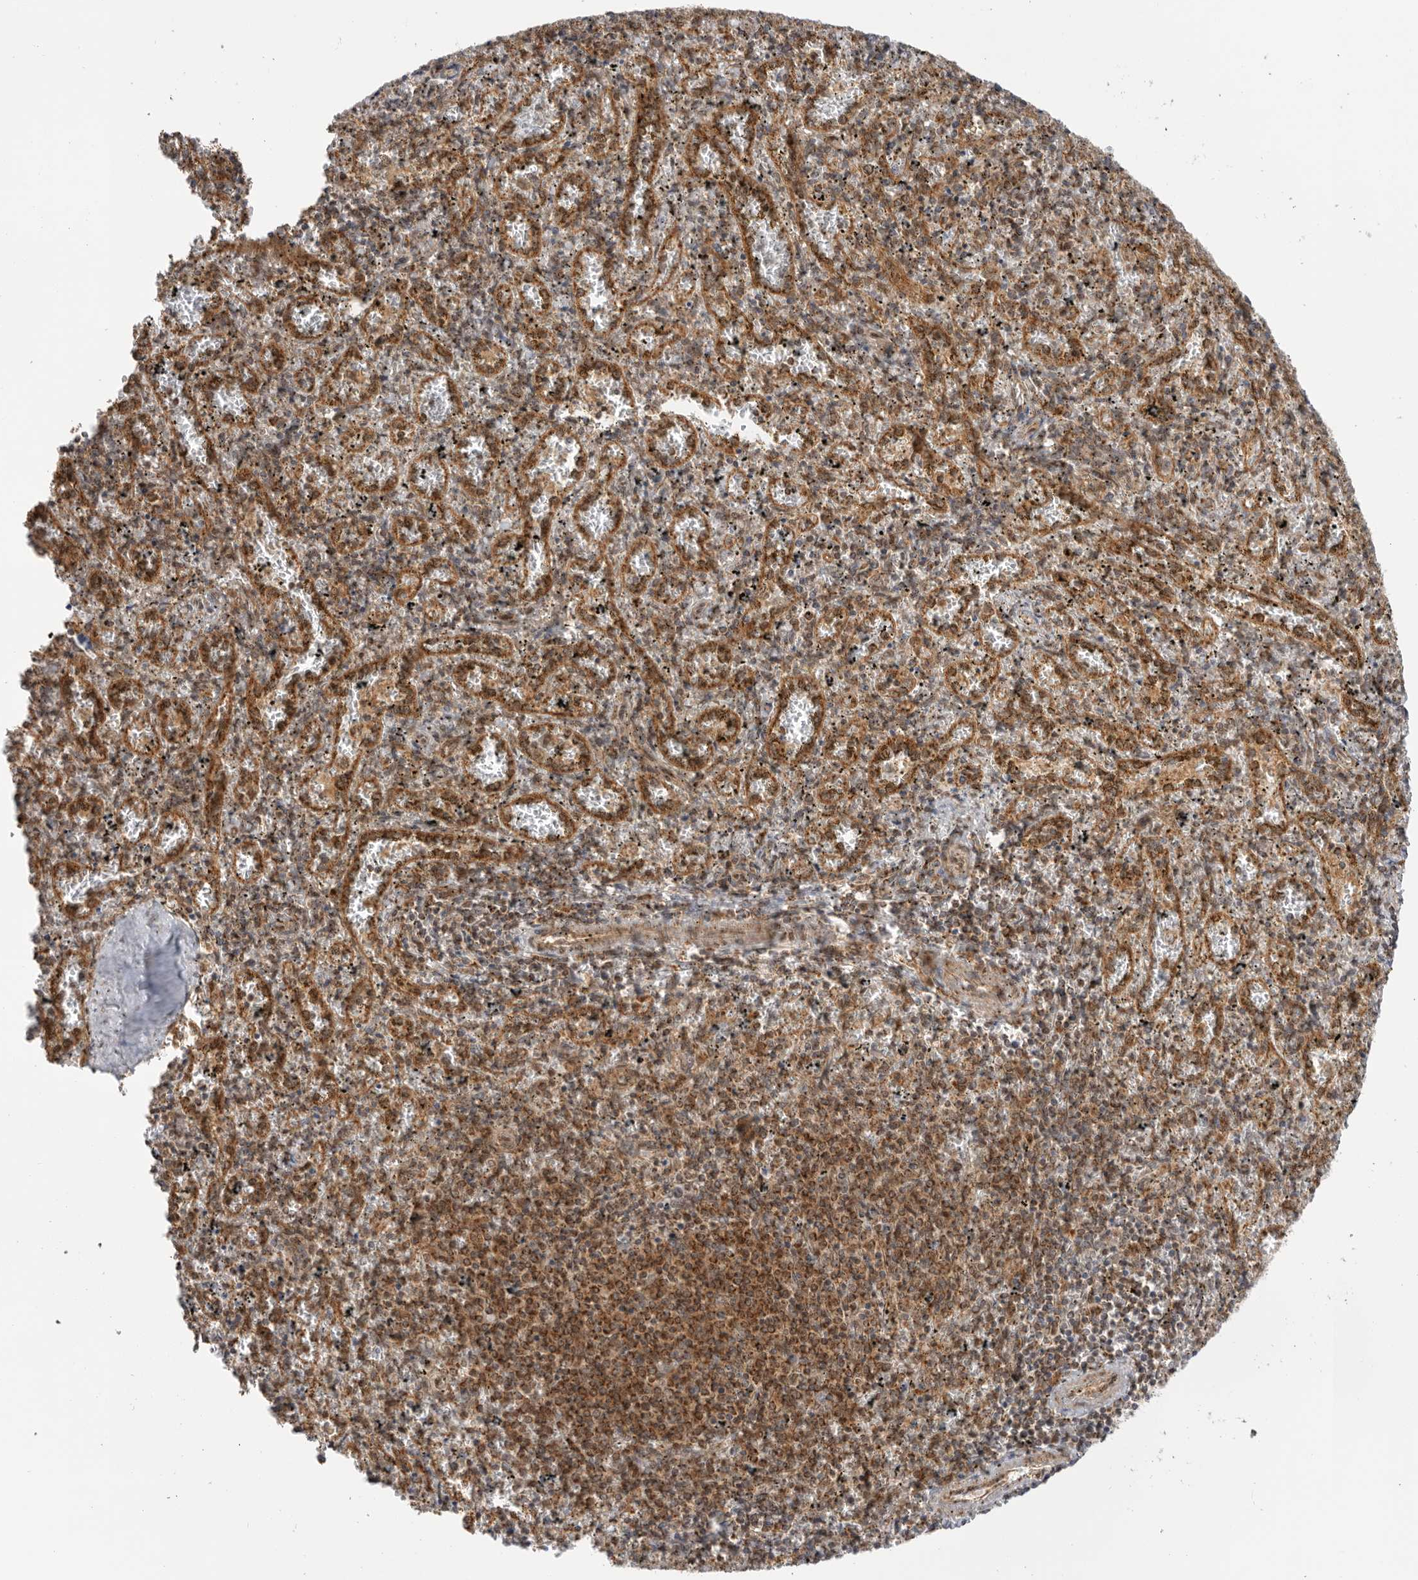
{"staining": {"intensity": "moderate", "quantity": "25%-75%", "location": "cytoplasmic/membranous"}, "tissue": "spleen", "cell_type": "Cells in red pulp", "image_type": "normal", "snomed": [{"axis": "morphology", "description": "Normal tissue, NOS"}, {"axis": "topography", "description": "Spleen"}], "caption": "Immunohistochemistry image of normal spleen: human spleen stained using IHC shows medium levels of moderate protein expression localized specifically in the cytoplasmic/membranous of cells in red pulp, appearing as a cytoplasmic/membranous brown color.", "gene": "DCAF8", "patient": {"sex": "male", "age": 11}}